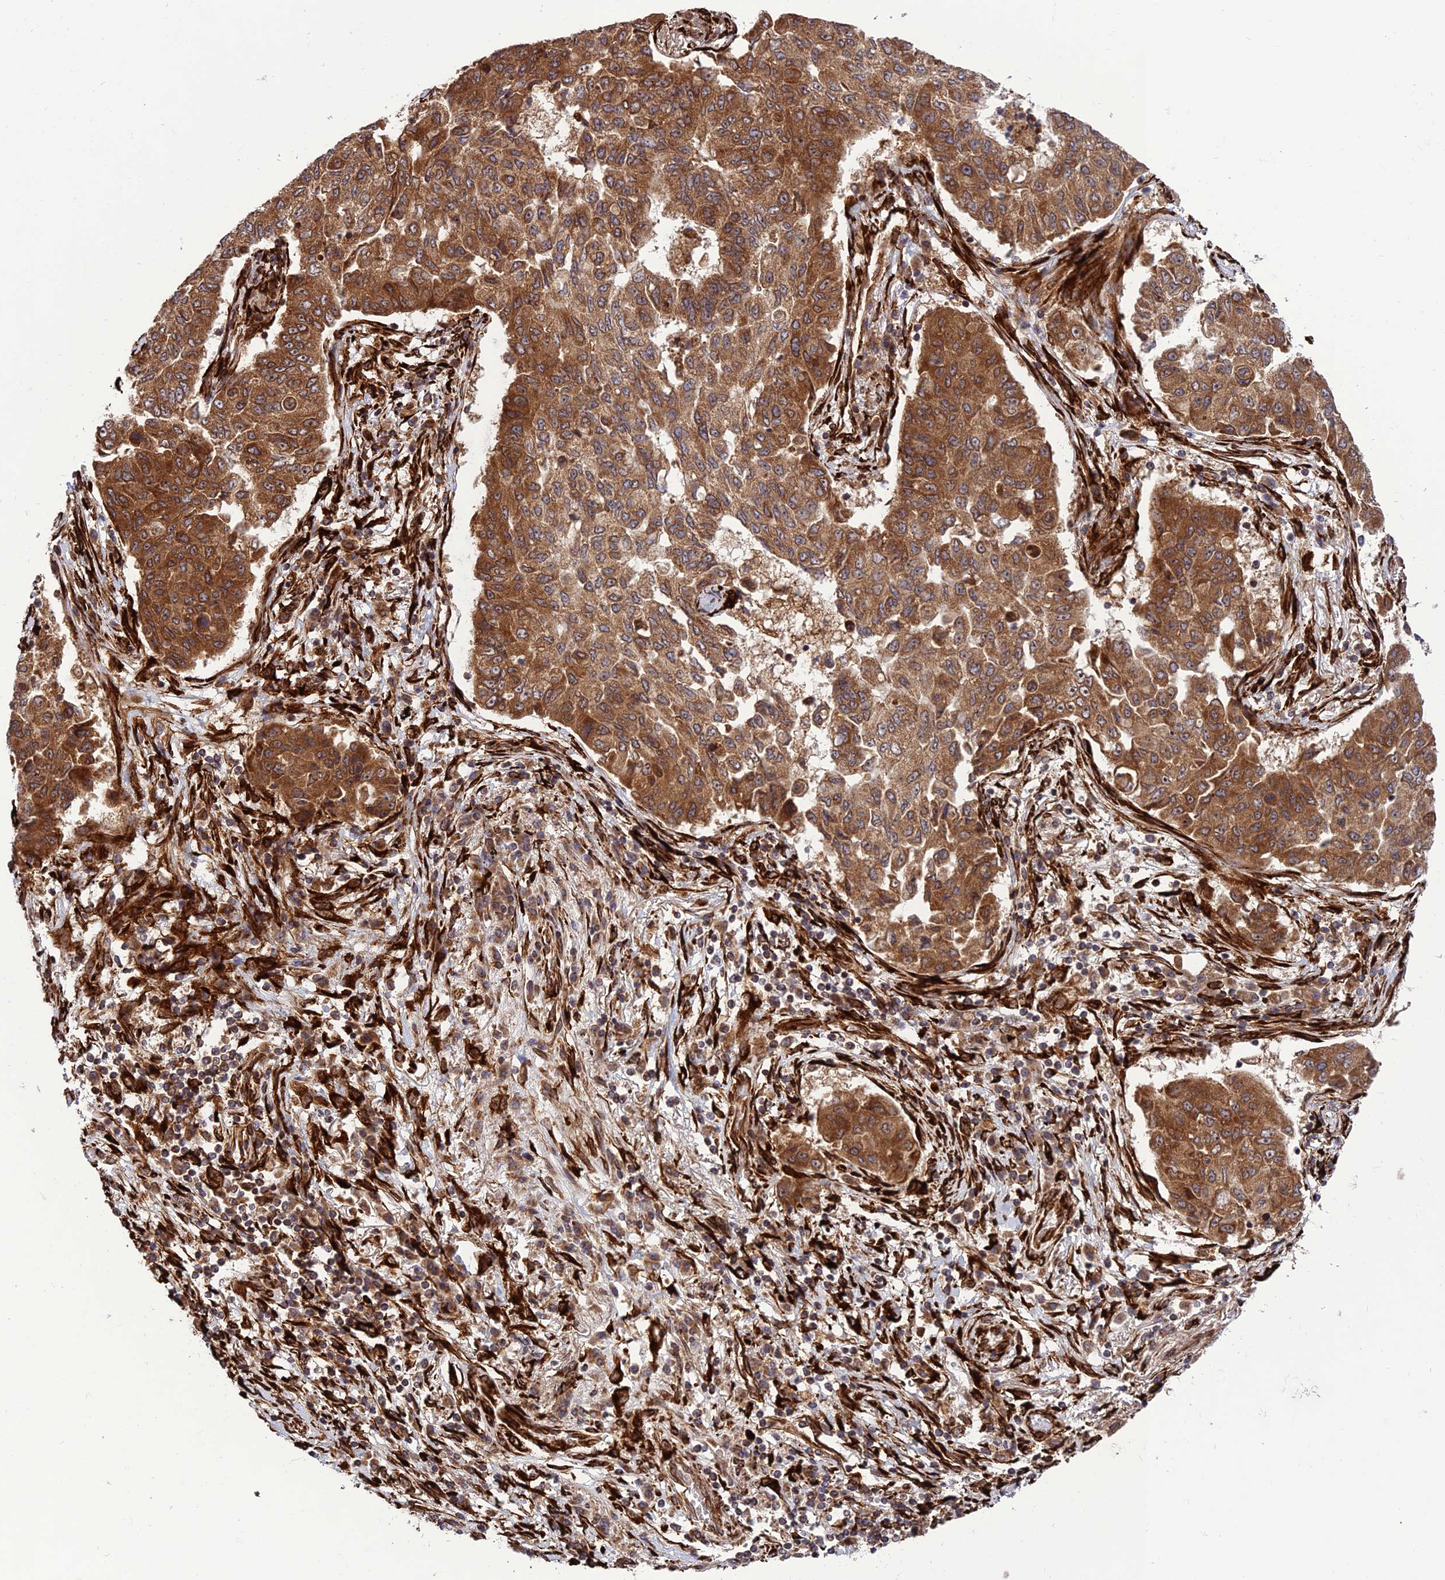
{"staining": {"intensity": "moderate", "quantity": ">75%", "location": "cytoplasmic/membranous"}, "tissue": "lung cancer", "cell_type": "Tumor cells", "image_type": "cancer", "snomed": [{"axis": "morphology", "description": "Squamous cell carcinoma, NOS"}, {"axis": "topography", "description": "Lung"}], "caption": "Protein analysis of lung squamous cell carcinoma tissue demonstrates moderate cytoplasmic/membranous staining in approximately >75% of tumor cells.", "gene": "CRTAP", "patient": {"sex": "male", "age": 74}}